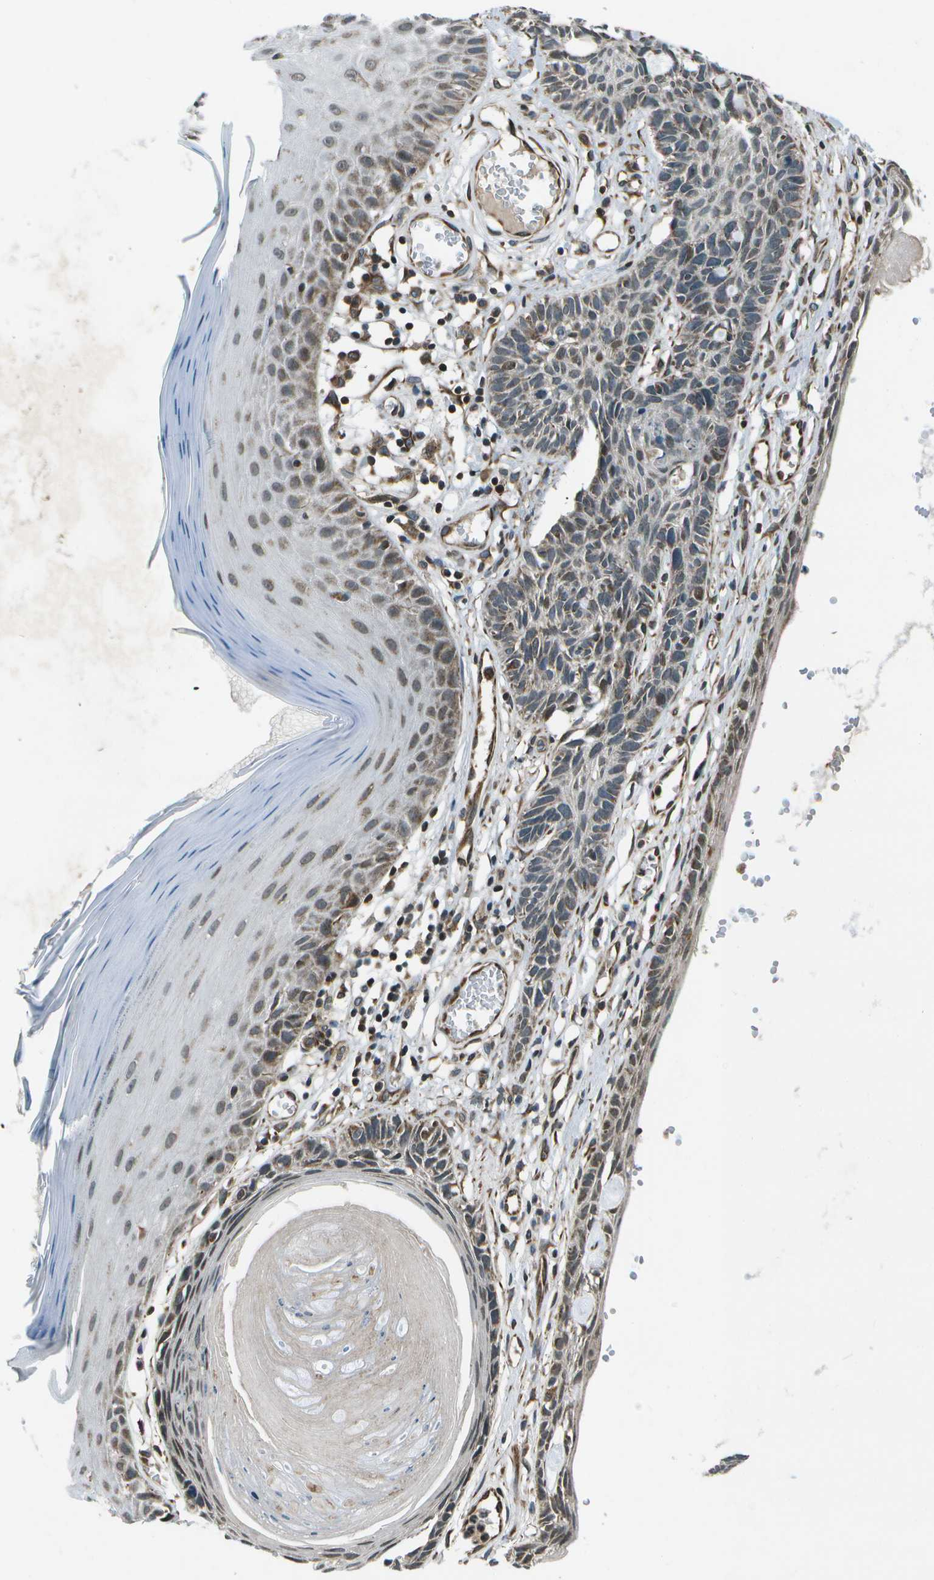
{"staining": {"intensity": "moderate", "quantity": "<25%", "location": "cytoplasmic/membranous,nuclear"}, "tissue": "skin cancer", "cell_type": "Tumor cells", "image_type": "cancer", "snomed": [{"axis": "morphology", "description": "Basal cell carcinoma"}, {"axis": "topography", "description": "Skin"}], "caption": "Basal cell carcinoma (skin) was stained to show a protein in brown. There is low levels of moderate cytoplasmic/membranous and nuclear expression in approximately <25% of tumor cells.", "gene": "EIF2AK1", "patient": {"sex": "male", "age": 67}}